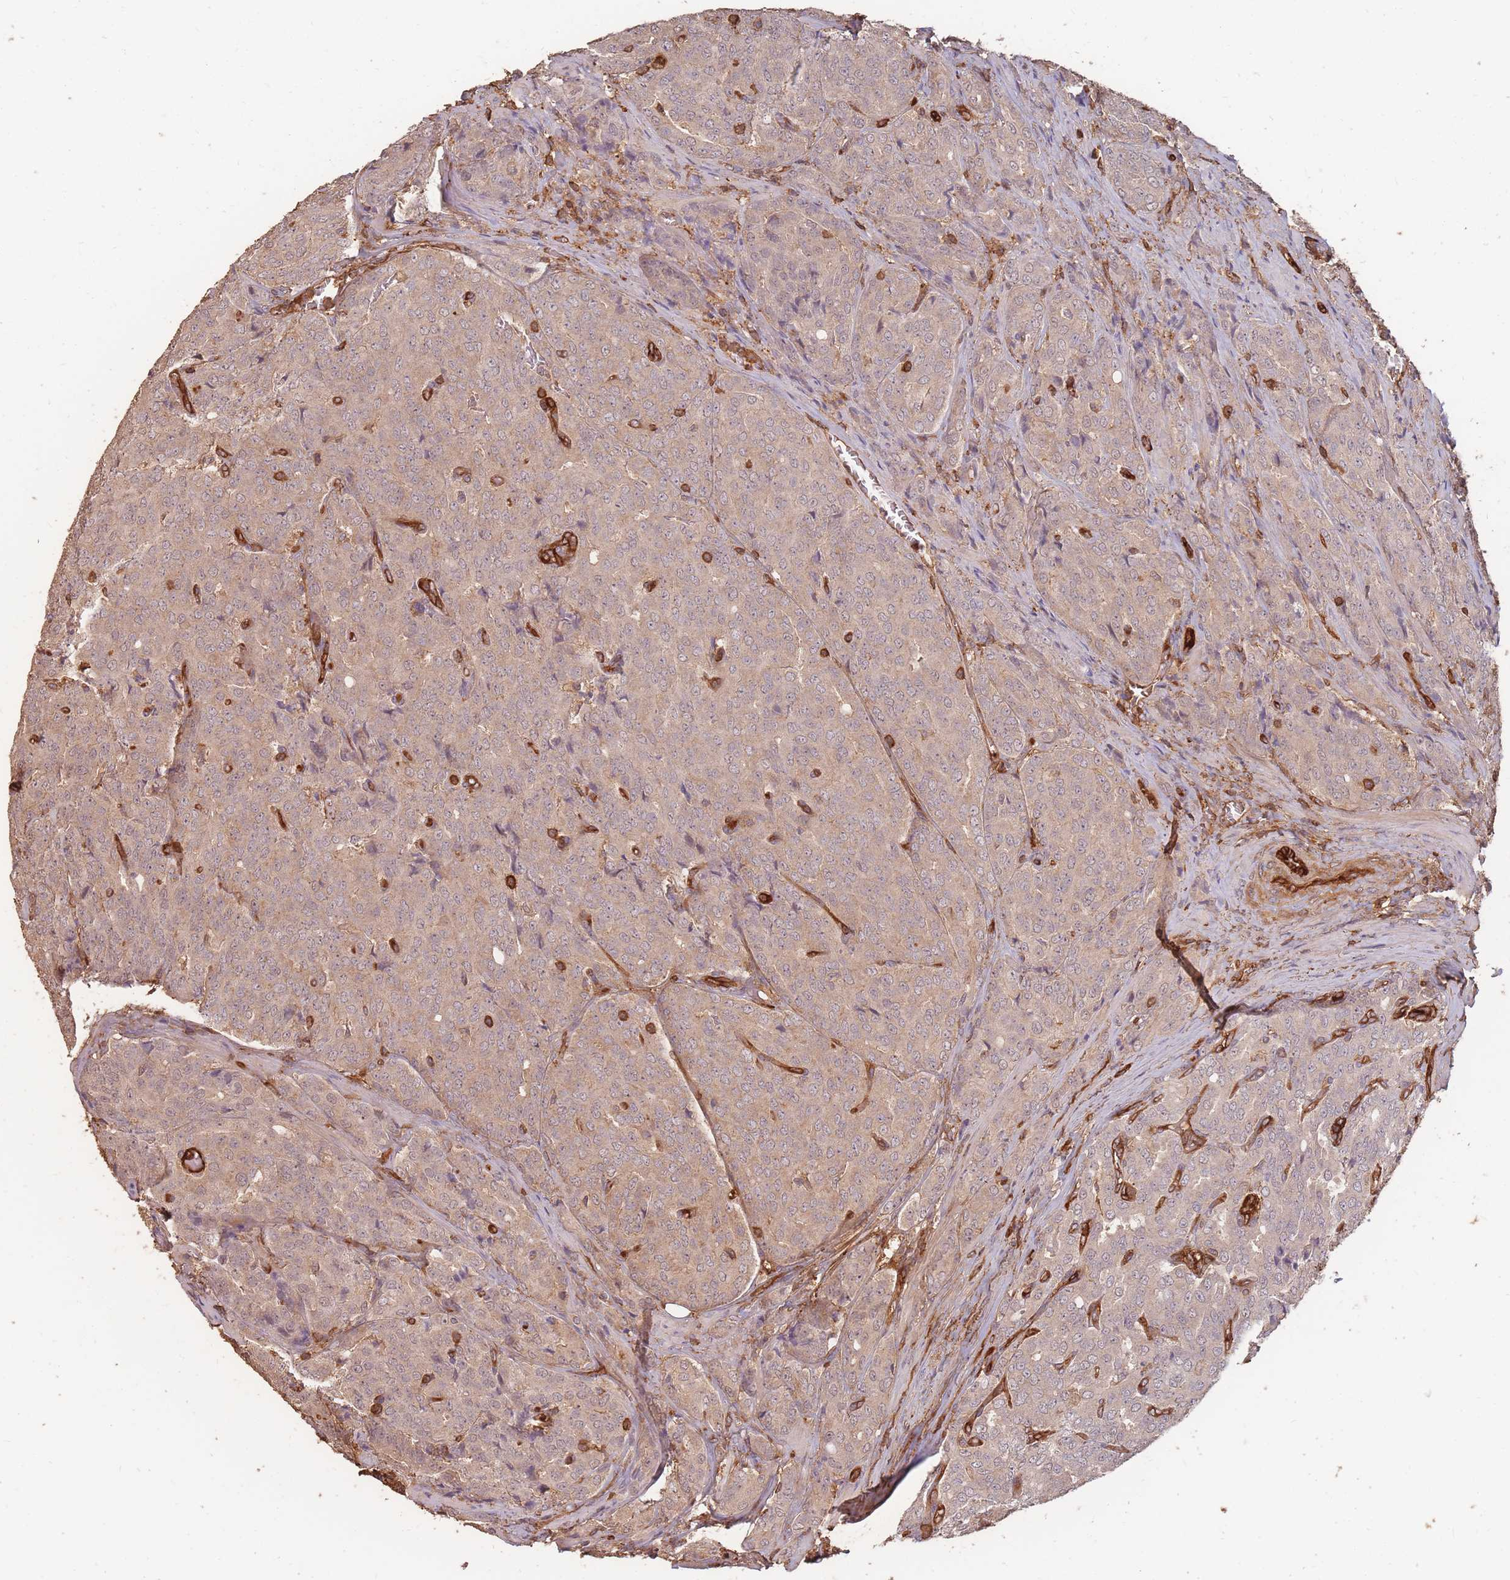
{"staining": {"intensity": "weak", "quantity": "25%-75%", "location": "cytoplasmic/membranous"}, "tissue": "prostate cancer", "cell_type": "Tumor cells", "image_type": "cancer", "snomed": [{"axis": "morphology", "description": "Adenocarcinoma, High grade"}, {"axis": "topography", "description": "Prostate"}], "caption": "IHC photomicrograph of neoplastic tissue: high-grade adenocarcinoma (prostate) stained using IHC displays low levels of weak protein expression localized specifically in the cytoplasmic/membranous of tumor cells, appearing as a cytoplasmic/membranous brown color.", "gene": "PLS3", "patient": {"sex": "male", "age": 68}}